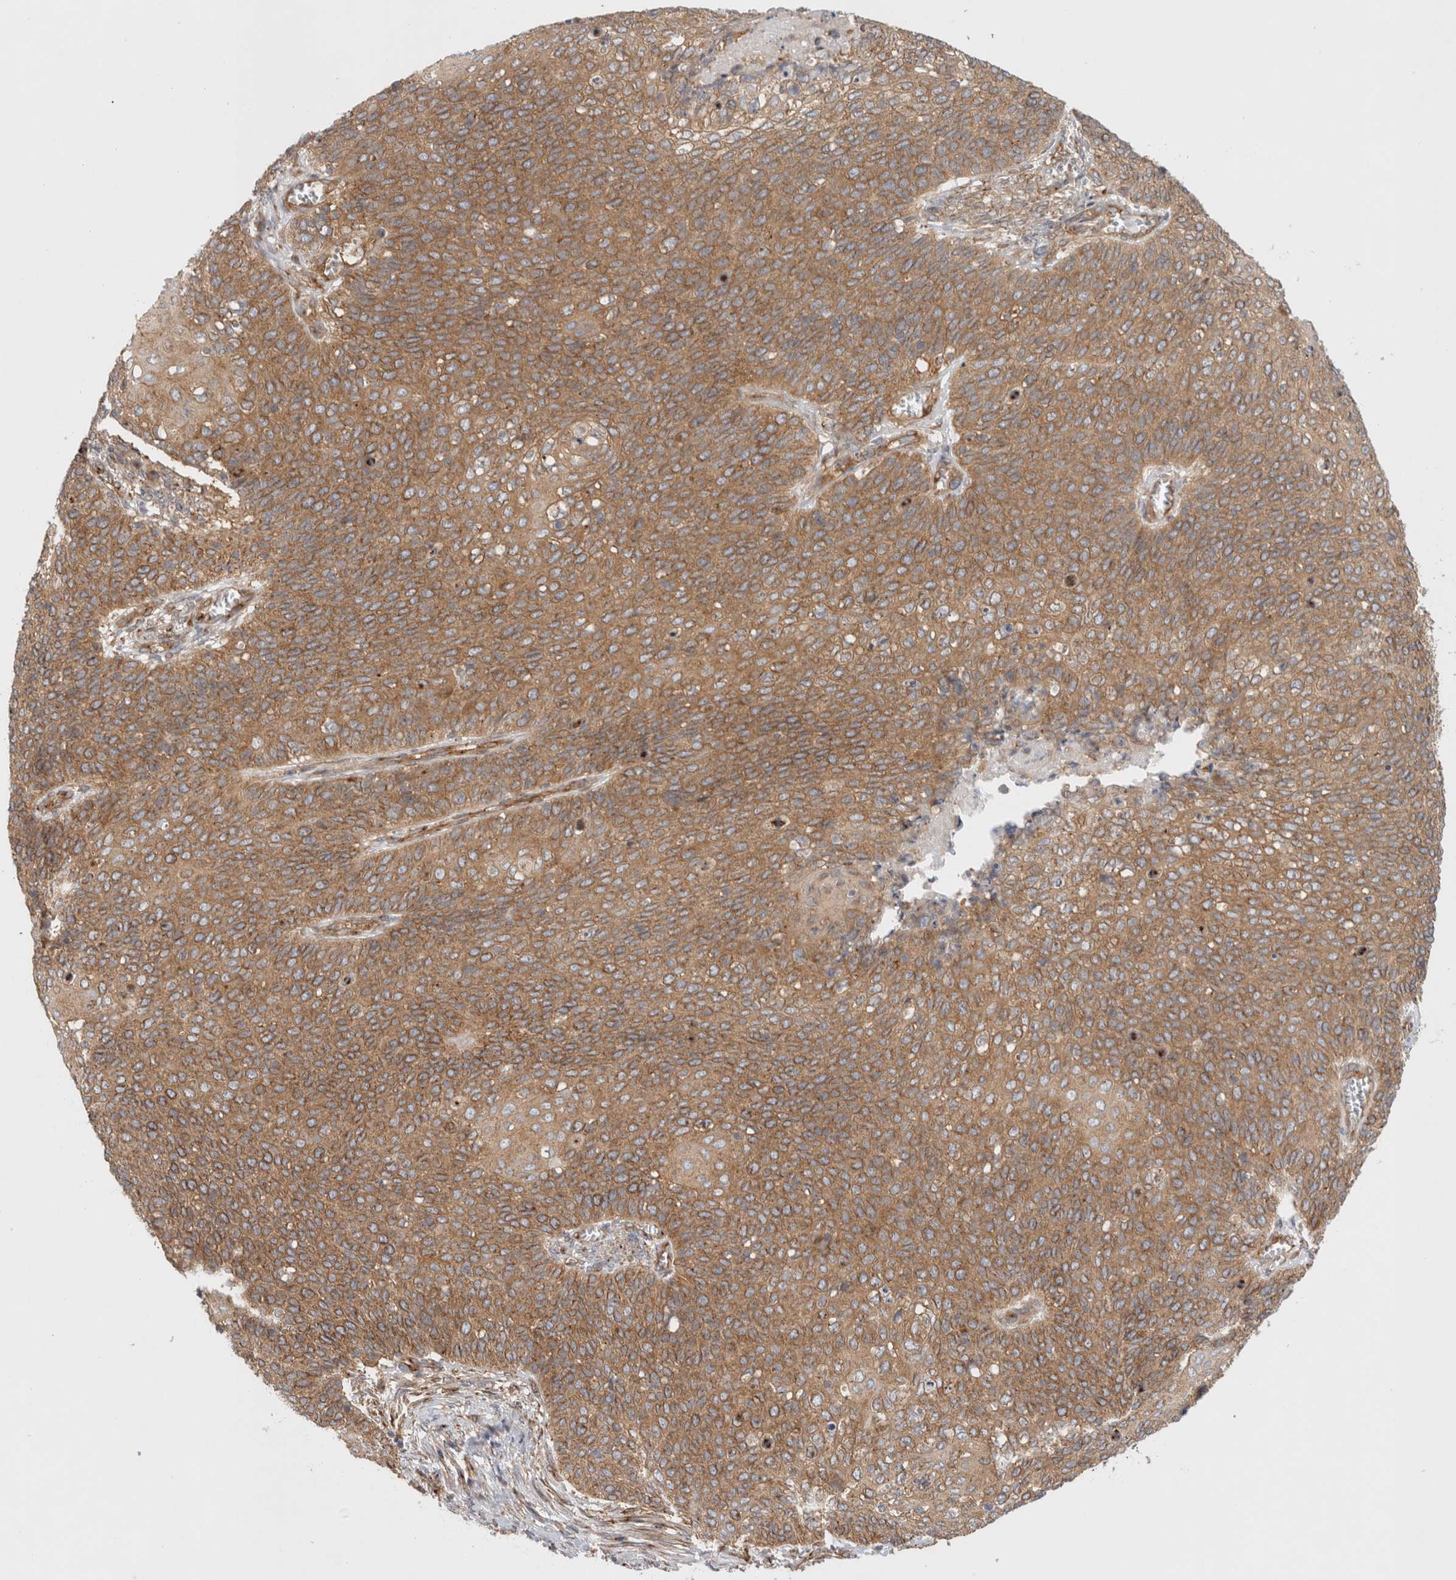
{"staining": {"intensity": "moderate", "quantity": ">75%", "location": "cytoplasmic/membranous"}, "tissue": "cervical cancer", "cell_type": "Tumor cells", "image_type": "cancer", "snomed": [{"axis": "morphology", "description": "Squamous cell carcinoma, NOS"}, {"axis": "topography", "description": "Cervix"}], "caption": "Protein expression analysis of cervical cancer reveals moderate cytoplasmic/membranous staining in approximately >75% of tumor cells. The protein of interest is stained brown, and the nuclei are stained in blue (DAB (3,3'-diaminobenzidine) IHC with brightfield microscopy, high magnification).", "gene": "GPR150", "patient": {"sex": "female", "age": 39}}